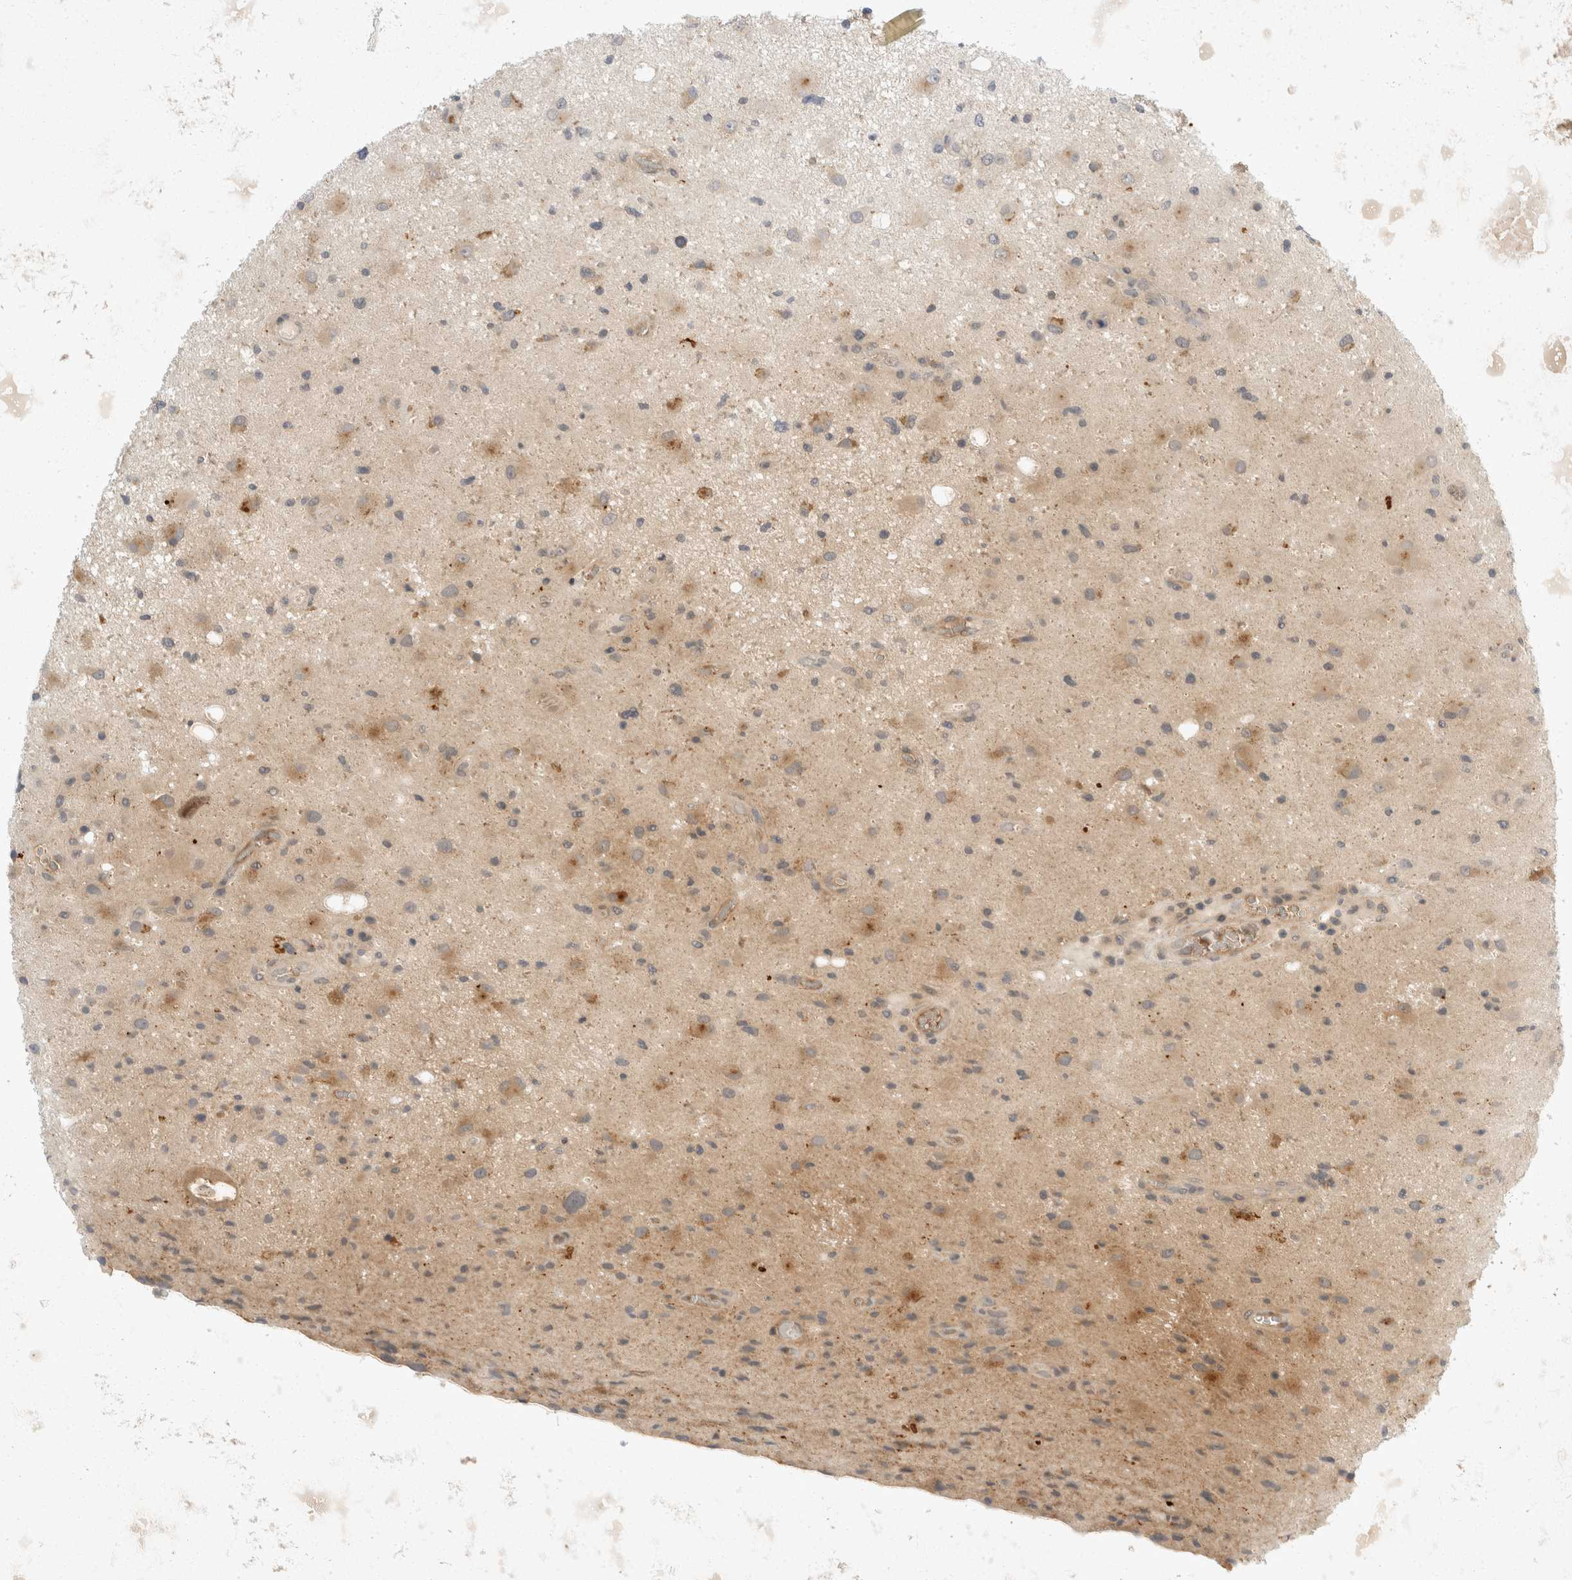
{"staining": {"intensity": "weak", "quantity": "<25%", "location": "cytoplasmic/membranous"}, "tissue": "glioma", "cell_type": "Tumor cells", "image_type": "cancer", "snomed": [{"axis": "morphology", "description": "Glioma, malignant, High grade"}, {"axis": "topography", "description": "Brain"}], "caption": "Tumor cells show no significant protein expression in malignant glioma (high-grade).", "gene": "TOM1L2", "patient": {"sex": "male", "age": 33}}